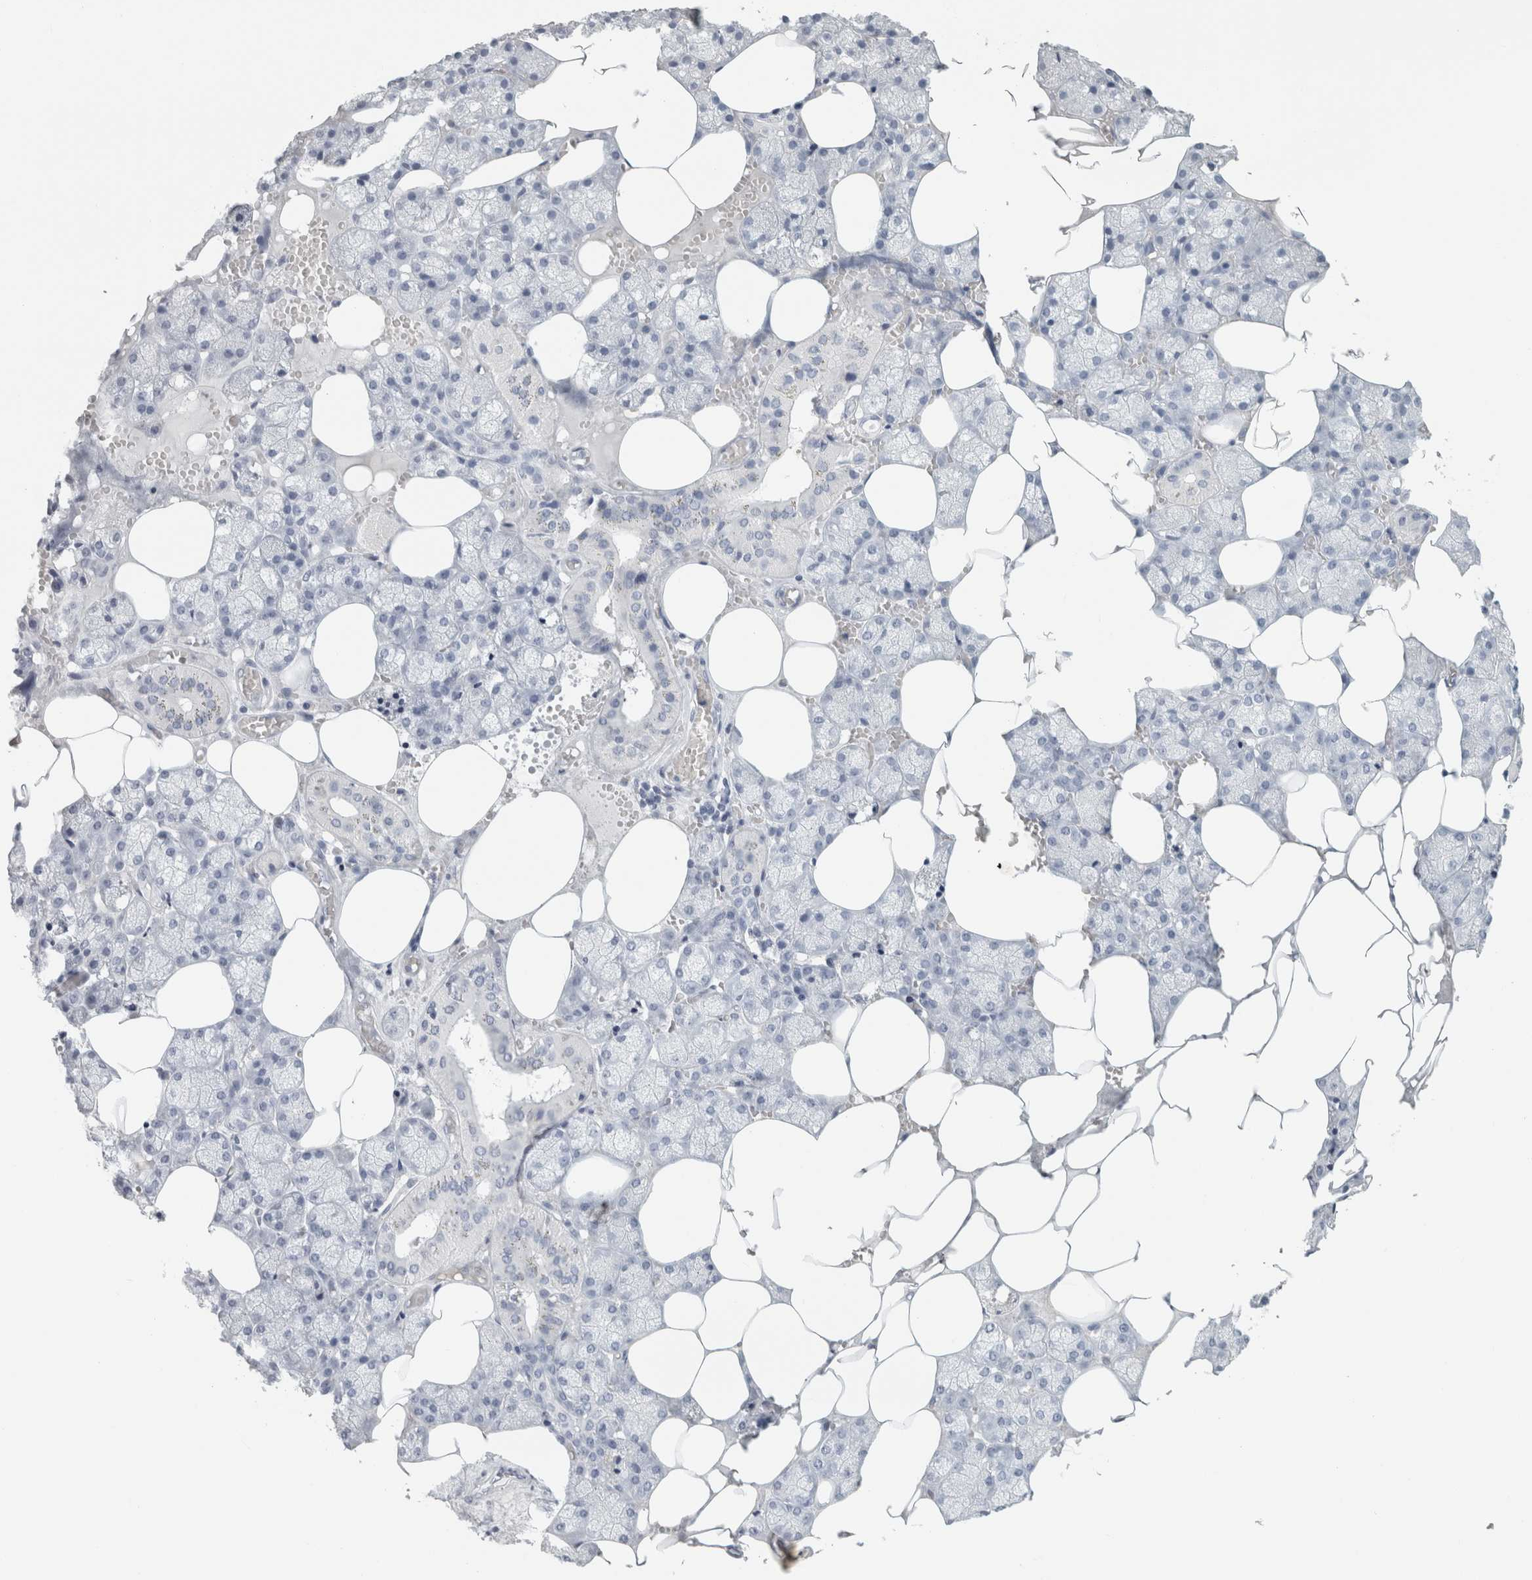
{"staining": {"intensity": "negative", "quantity": "none", "location": "none"}, "tissue": "salivary gland", "cell_type": "Glandular cells", "image_type": "normal", "snomed": [{"axis": "morphology", "description": "Normal tissue, NOS"}, {"axis": "topography", "description": "Salivary gland"}], "caption": "Glandular cells show no significant protein staining in benign salivary gland. (Brightfield microscopy of DAB (3,3'-diaminobenzidine) immunohistochemistry (IHC) at high magnification).", "gene": "TSPAN8", "patient": {"sex": "male", "age": 62}}